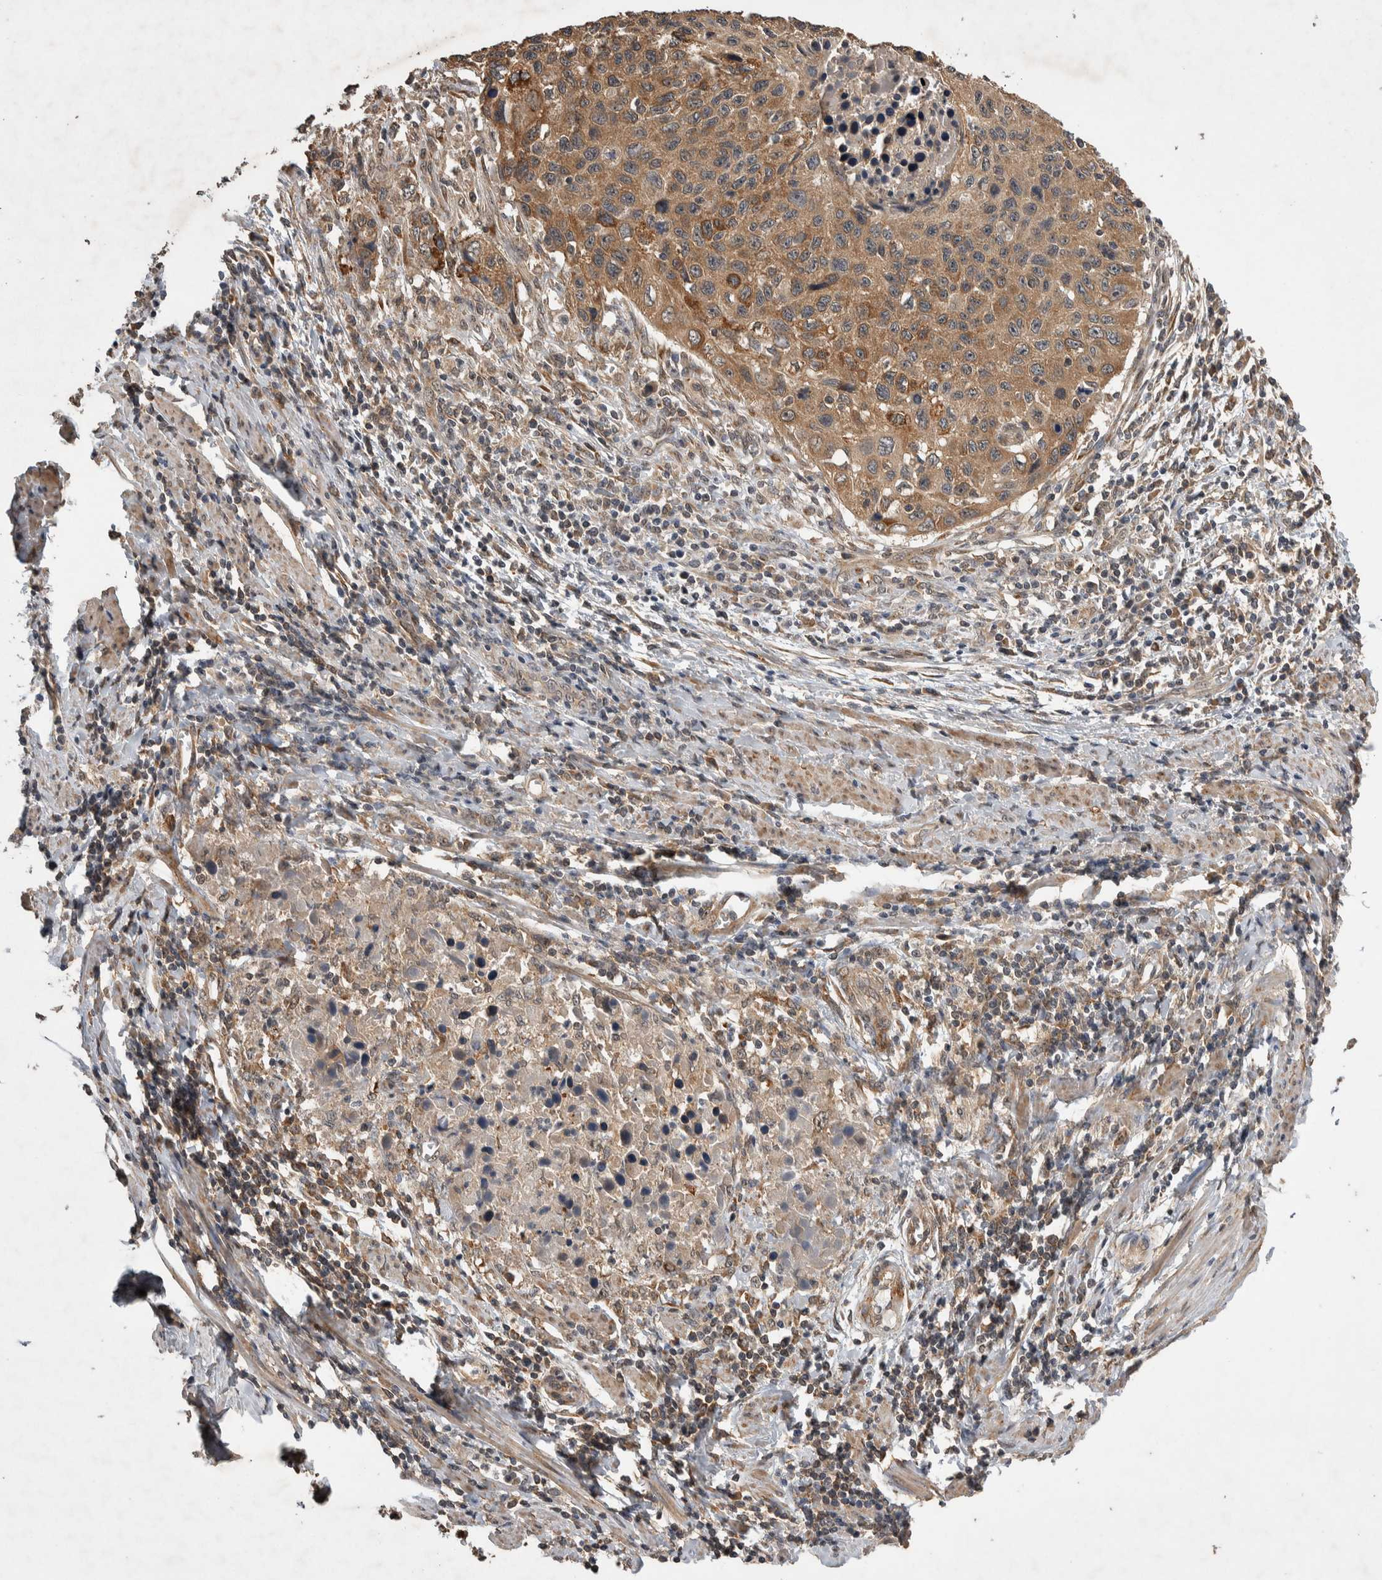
{"staining": {"intensity": "moderate", "quantity": ">75%", "location": "cytoplasmic/membranous"}, "tissue": "cervical cancer", "cell_type": "Tumor cells", "image_type": "cancer", "snomed": [{"axis": "morphology", "description": "Squamous cell carcinoma, NOS"}, {"axis": "topography", "description": "Cervix"}], "caption": "This is an image of immunohistochemistry staining of cervical cancer (squamous cell carcinoma), which shows moderate staining in the cytoplasmic/membranous of tumor cells.", "gene": "DVL2", "patient": {"sex": "female", "age": 53}}